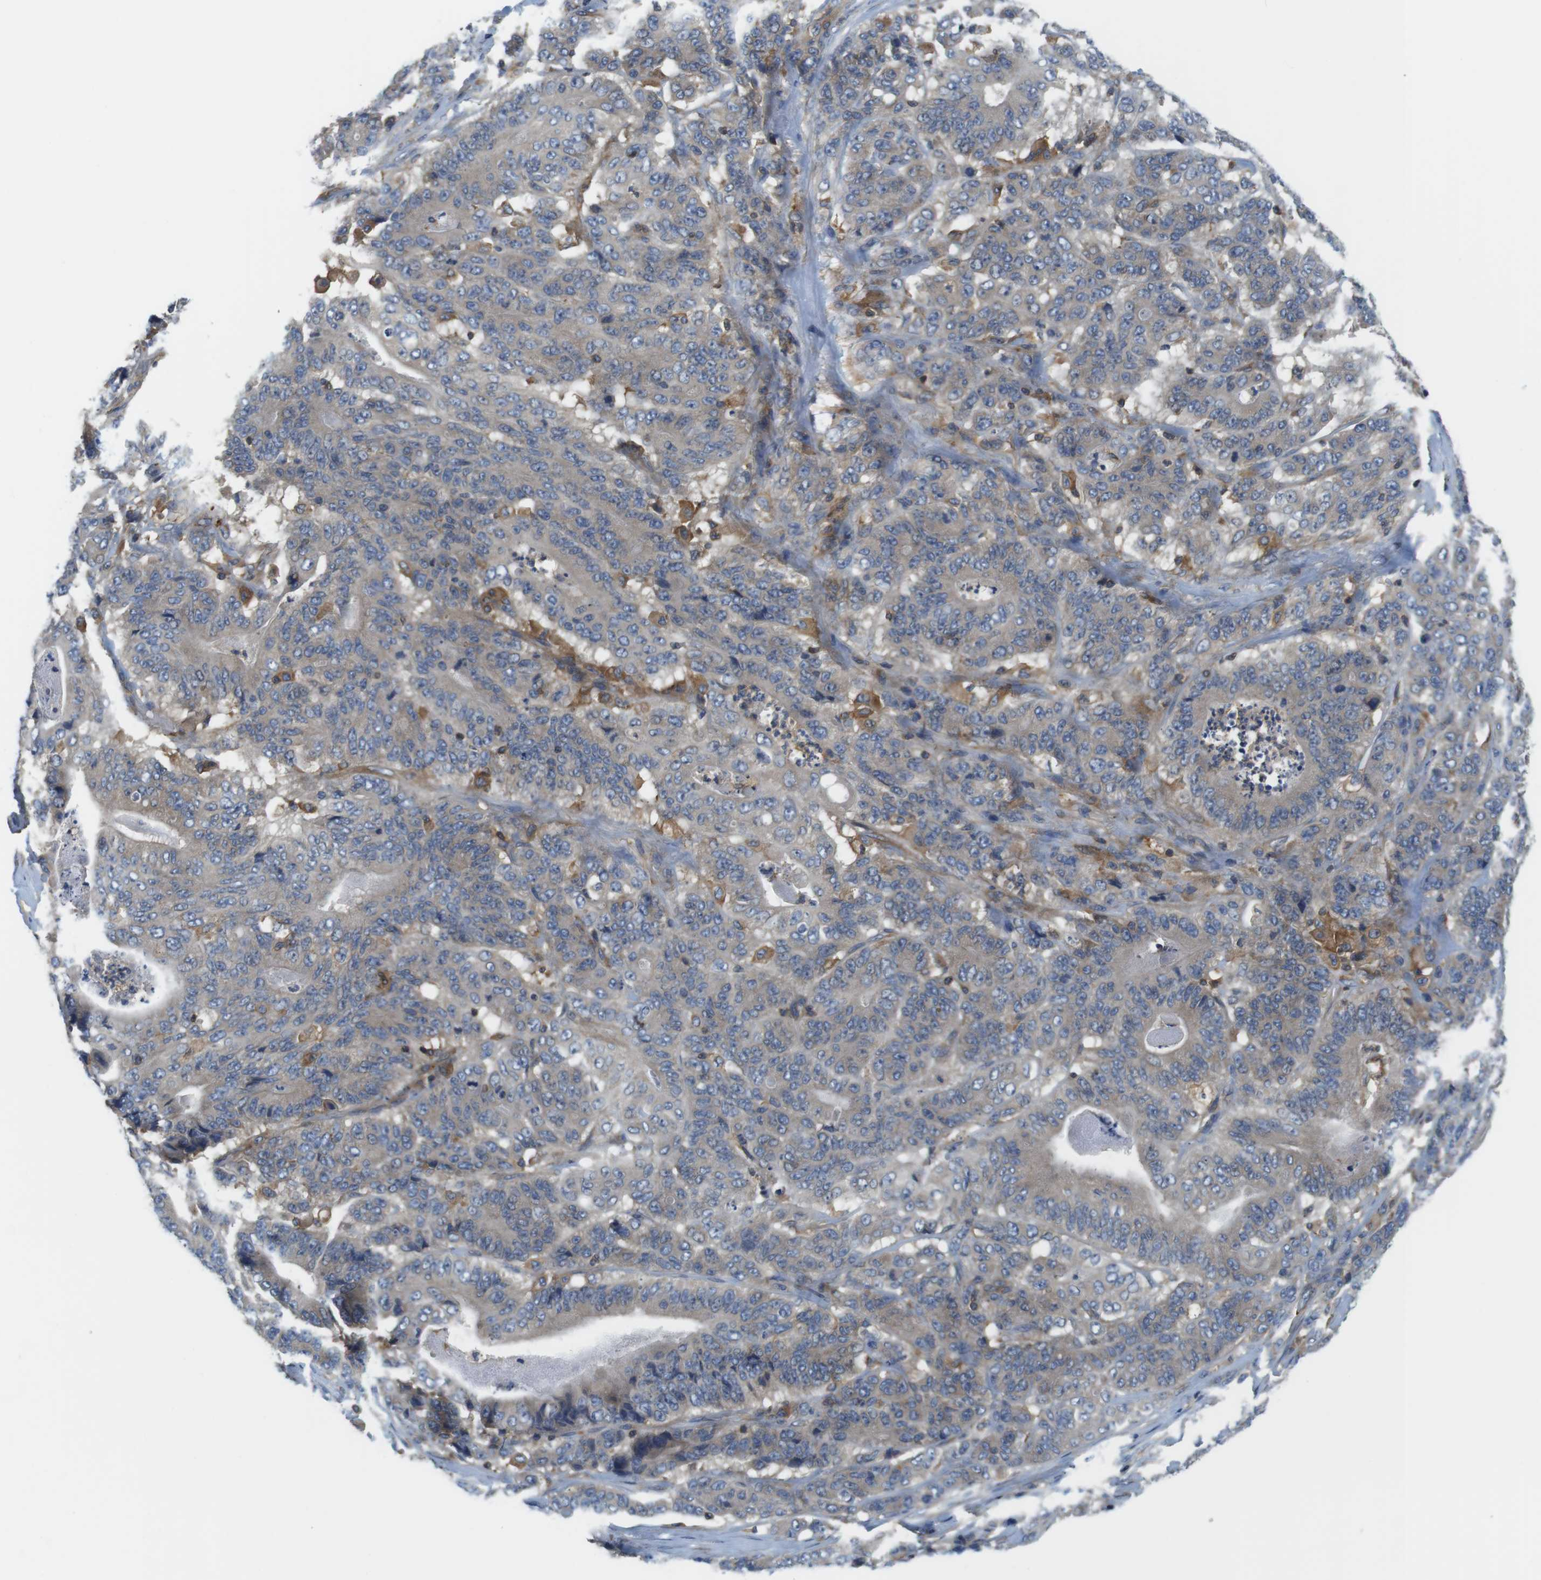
{"staining": {"intensity": "weak", "quantity": "25%-75%", "location": "cytoplasmic/membranous"}, "tissue": "stomach cancer", "cell_type": "Tumor cells", "image_type": "cancer", "snomed": [{"axis": "morphology", "description": "Adenocarcinoma, NOS"}, {"axis": "topography", "description": "Stomach"}], "caption": "About 25%-75% of tumor cells in human adenocarcinoma (stomach) display weak cytoplasmic/membranous protein staining as visualized by brown immunohistochemical staining.", "gene": "HERPUD2", "patient": {"sex": "female", "age": 73}}